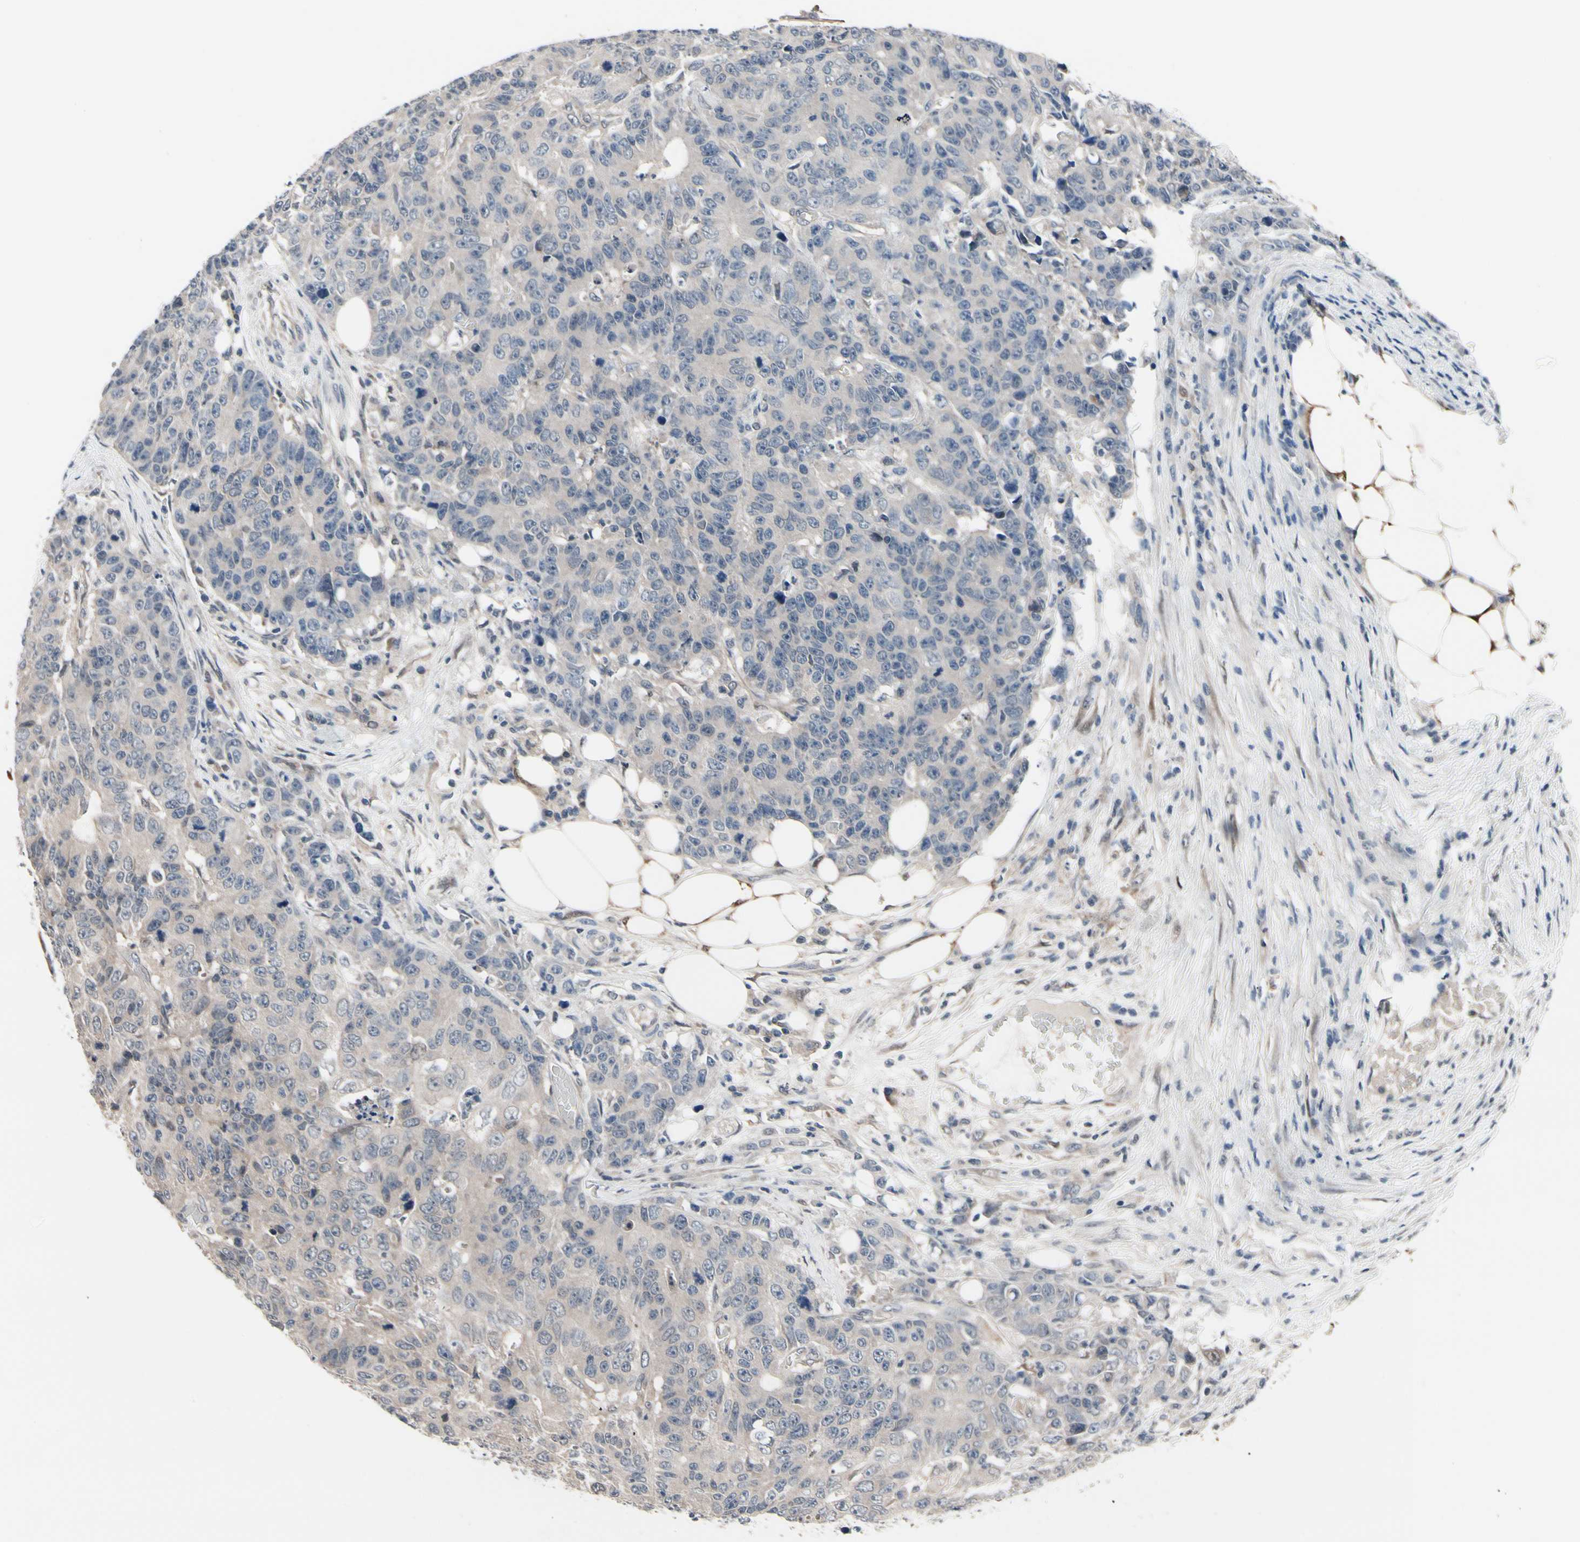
{"staining": {"intensity": "weak", "quantity": ">75%", "location": "cytoplasmic/membranous"}, "tissue": "colorectal cancer", "cell_type": "Tumor cells", "image_type": "cancer", "snomed": [{"axis": "morphology", "description": "Adenocarcinoma, NOS"}, {"axis": "topography", "description": "Colon"}], "caption": "Colorectal cancer (adenocarcinoma) stained with DAB immunohistochemistry reveals low levels of weak cytoplasmic/membranous staining in about >75% of tumor cells.", "gene": "PRDX6", "patient": {"sex": "female", "age": 86}}